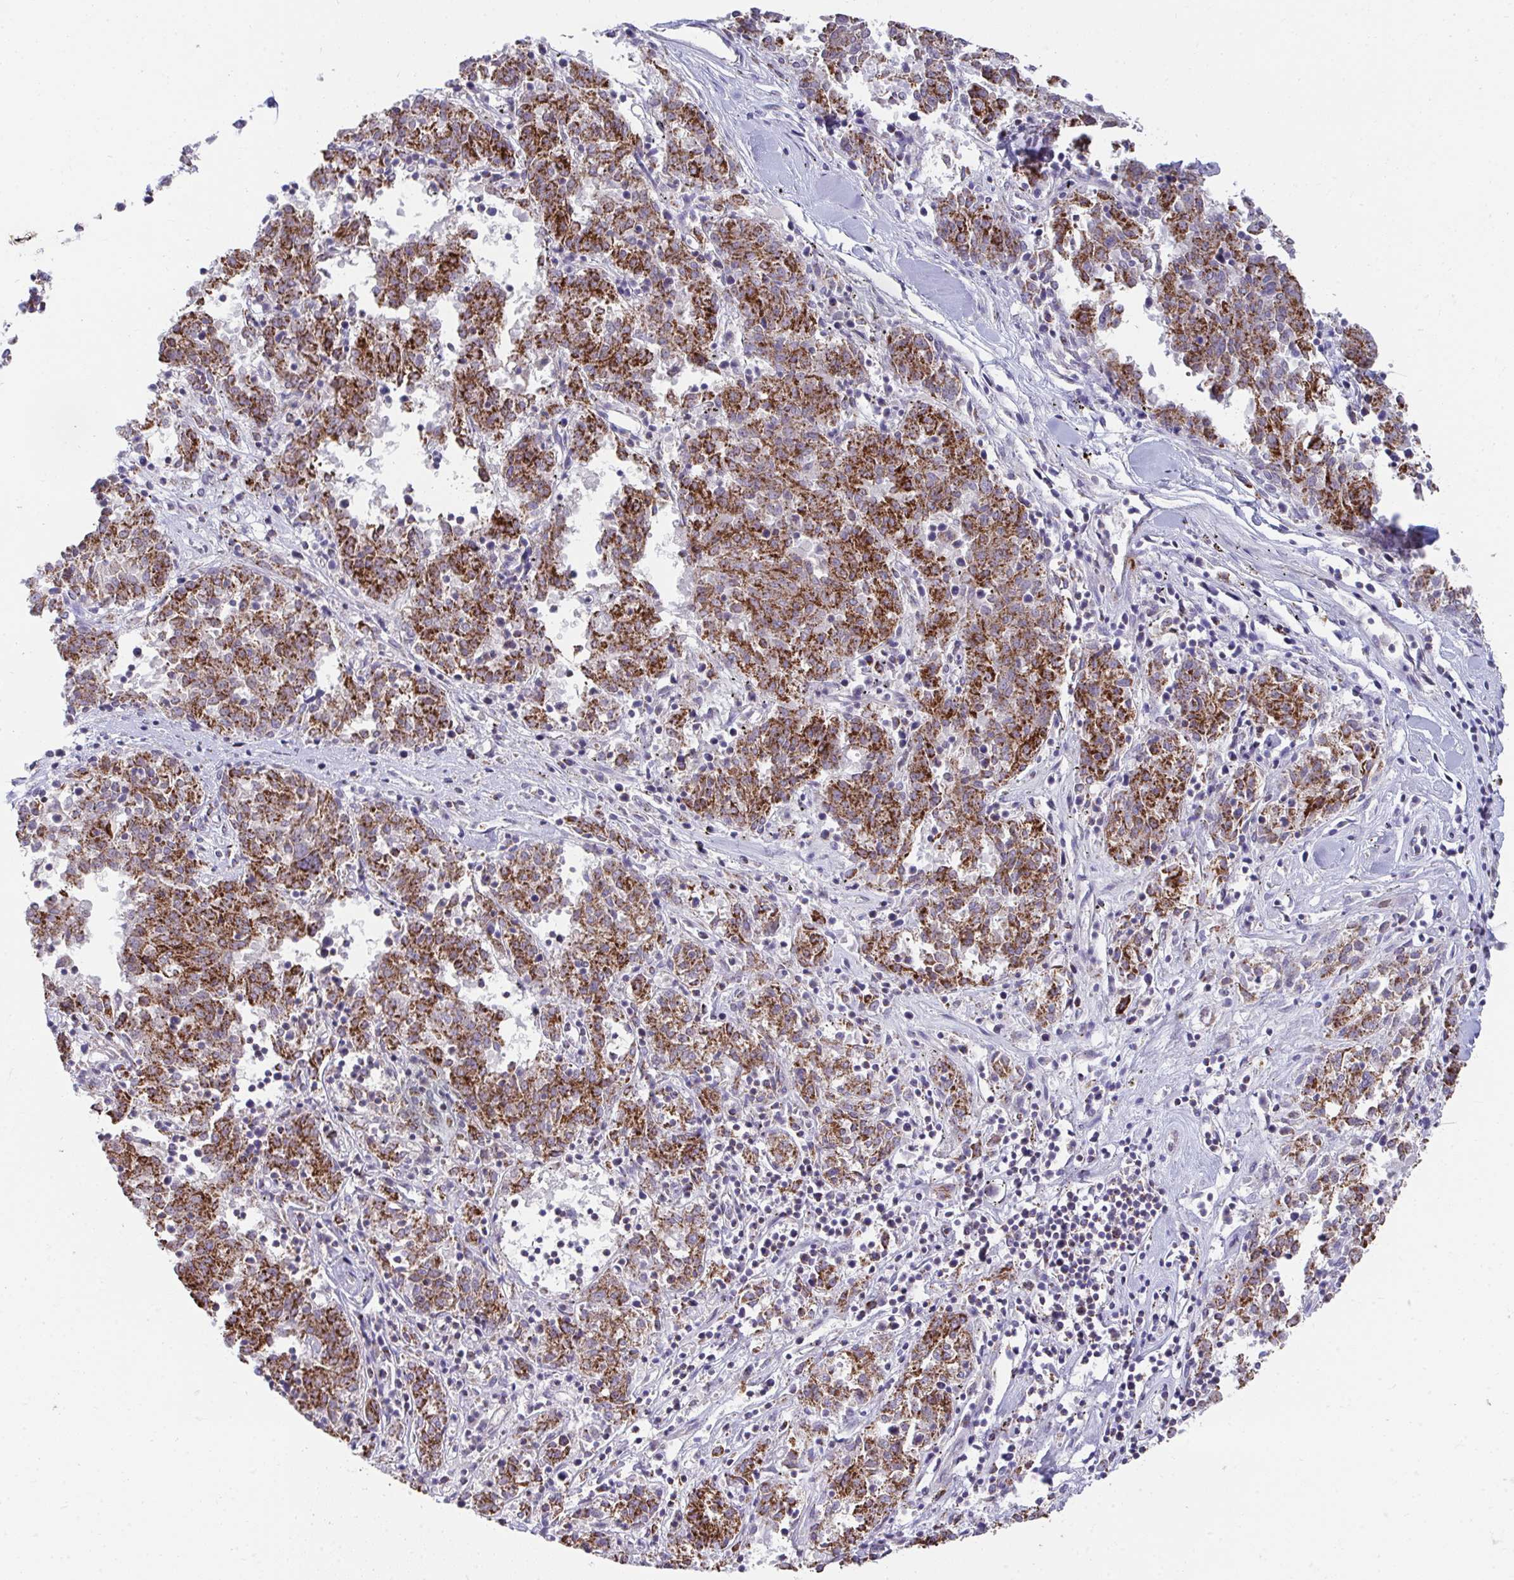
{"staining": {"intensity": "strong", "quantity": ">75%", "location": "cytoplasmic/membranous"}, "tissue": "melanoma", "cell_type": "Tumor cells", "image_type": "cancer", "snomed": [{"axis": "morphology", "description": "Malignant melanoma, NOS"}, {"axis": "topography", "description": "Skin"}], "caption": "DAB (3,3'-diaminobenzidine) immunohistochemical staining of human melanoma exhibits strong cytoplasmic/membranous protein expression in about >75% of tumor cells.", "gene": "PRRG3", "patient": {"sex": "female", "age": 72}}